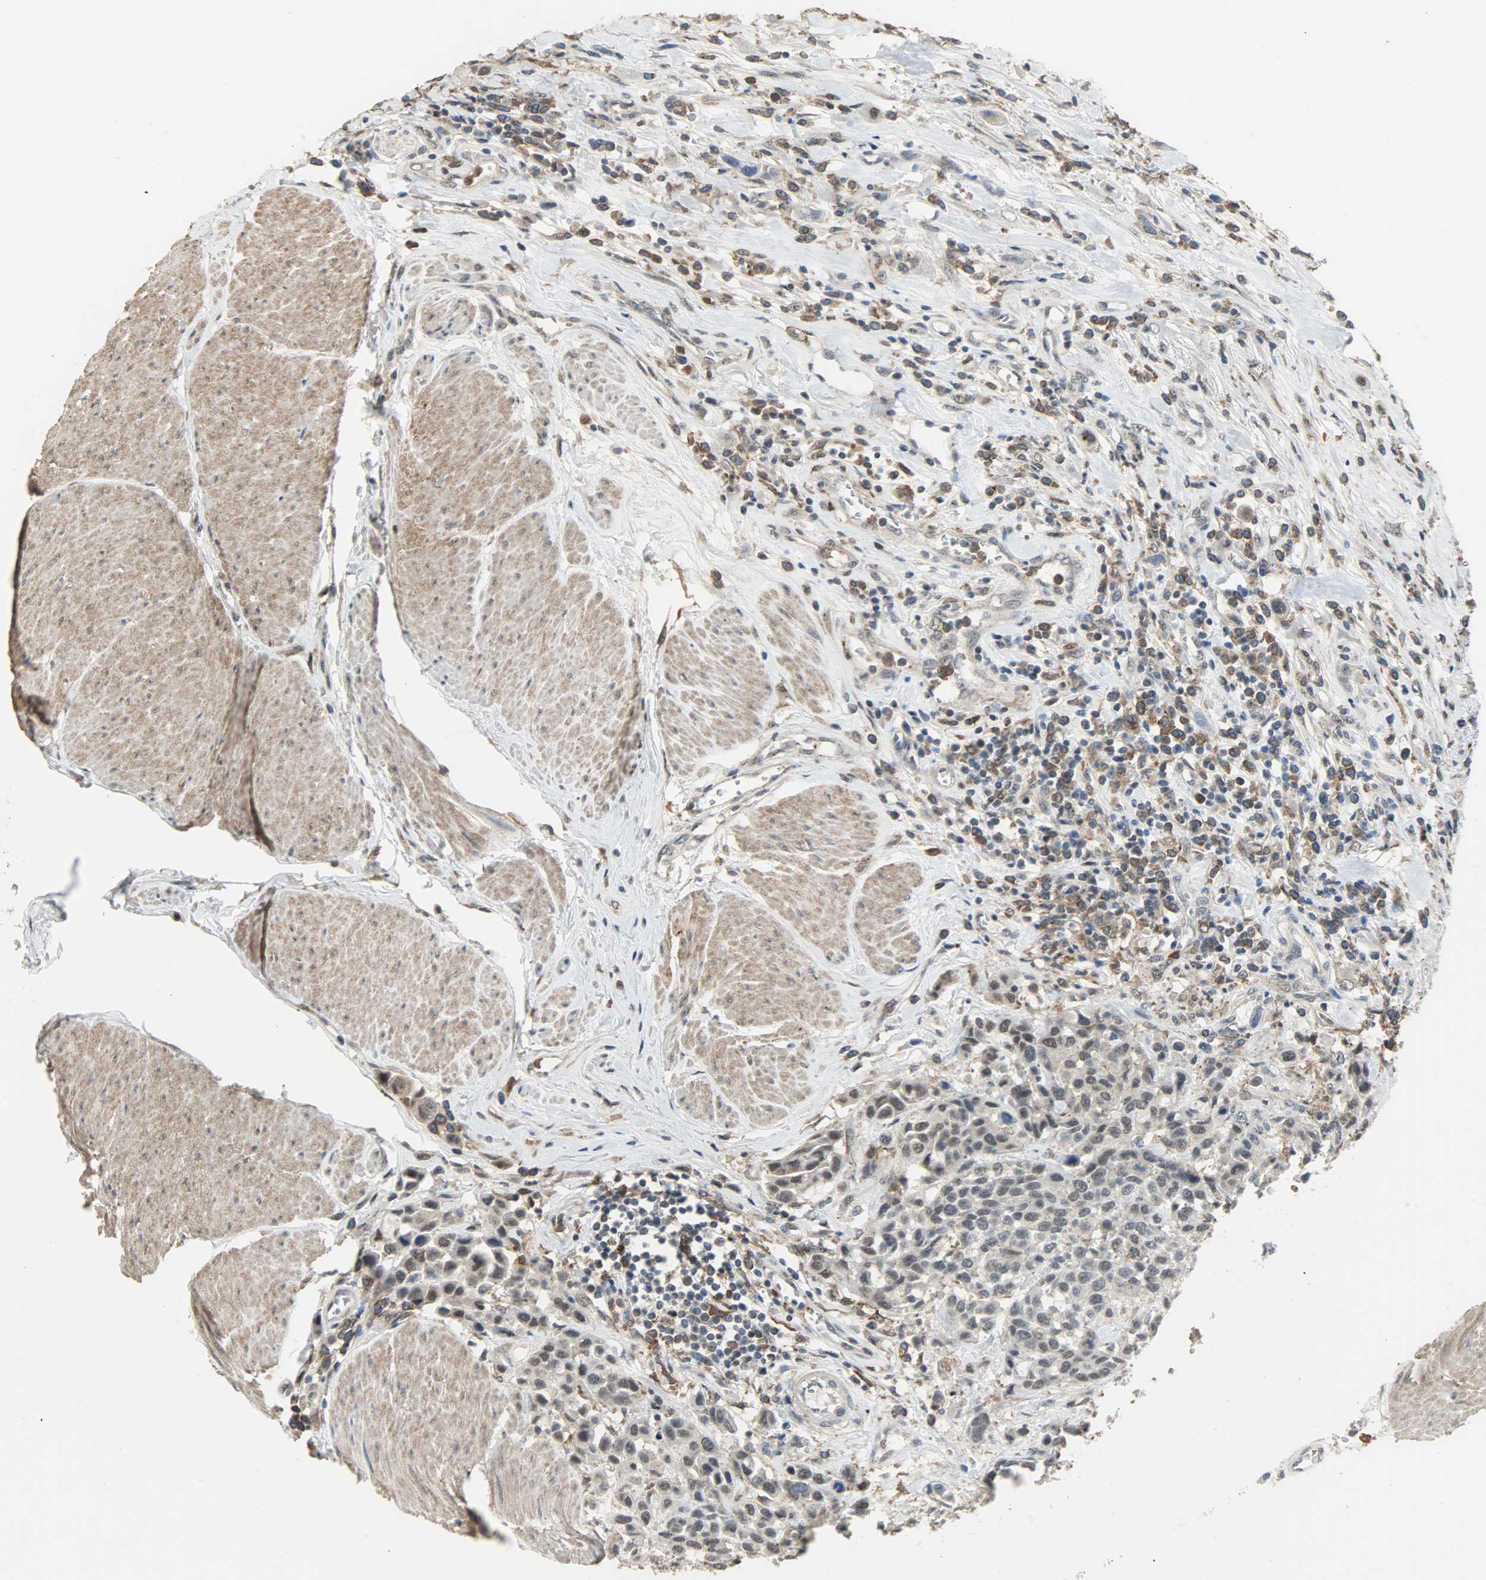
{"staining": {"intensity": "weak", "quantity": "<25%", "location": "cytoplasmic/membranous"}, "tissue": "urothelial cancer", "cell_type": "Tumor cells", "image_type": "cancer", "snomed": [{"axis": "morphology", "description": "Urothelial carcinoma, High grade"}, {"axis": "topography", "description": "Urinary bladder"}], "caption": "Immunohistochemistry (IHC) of urothelial cancer reveals no positivity in tumor cells. (DAB (3,3'-diaminobenzidine) immunohistochemistry (IHC) visualized using brightfield microscopy, high magnification).", "gene": "SKAP2", "patient": {"sex": "male", "age": 50}}